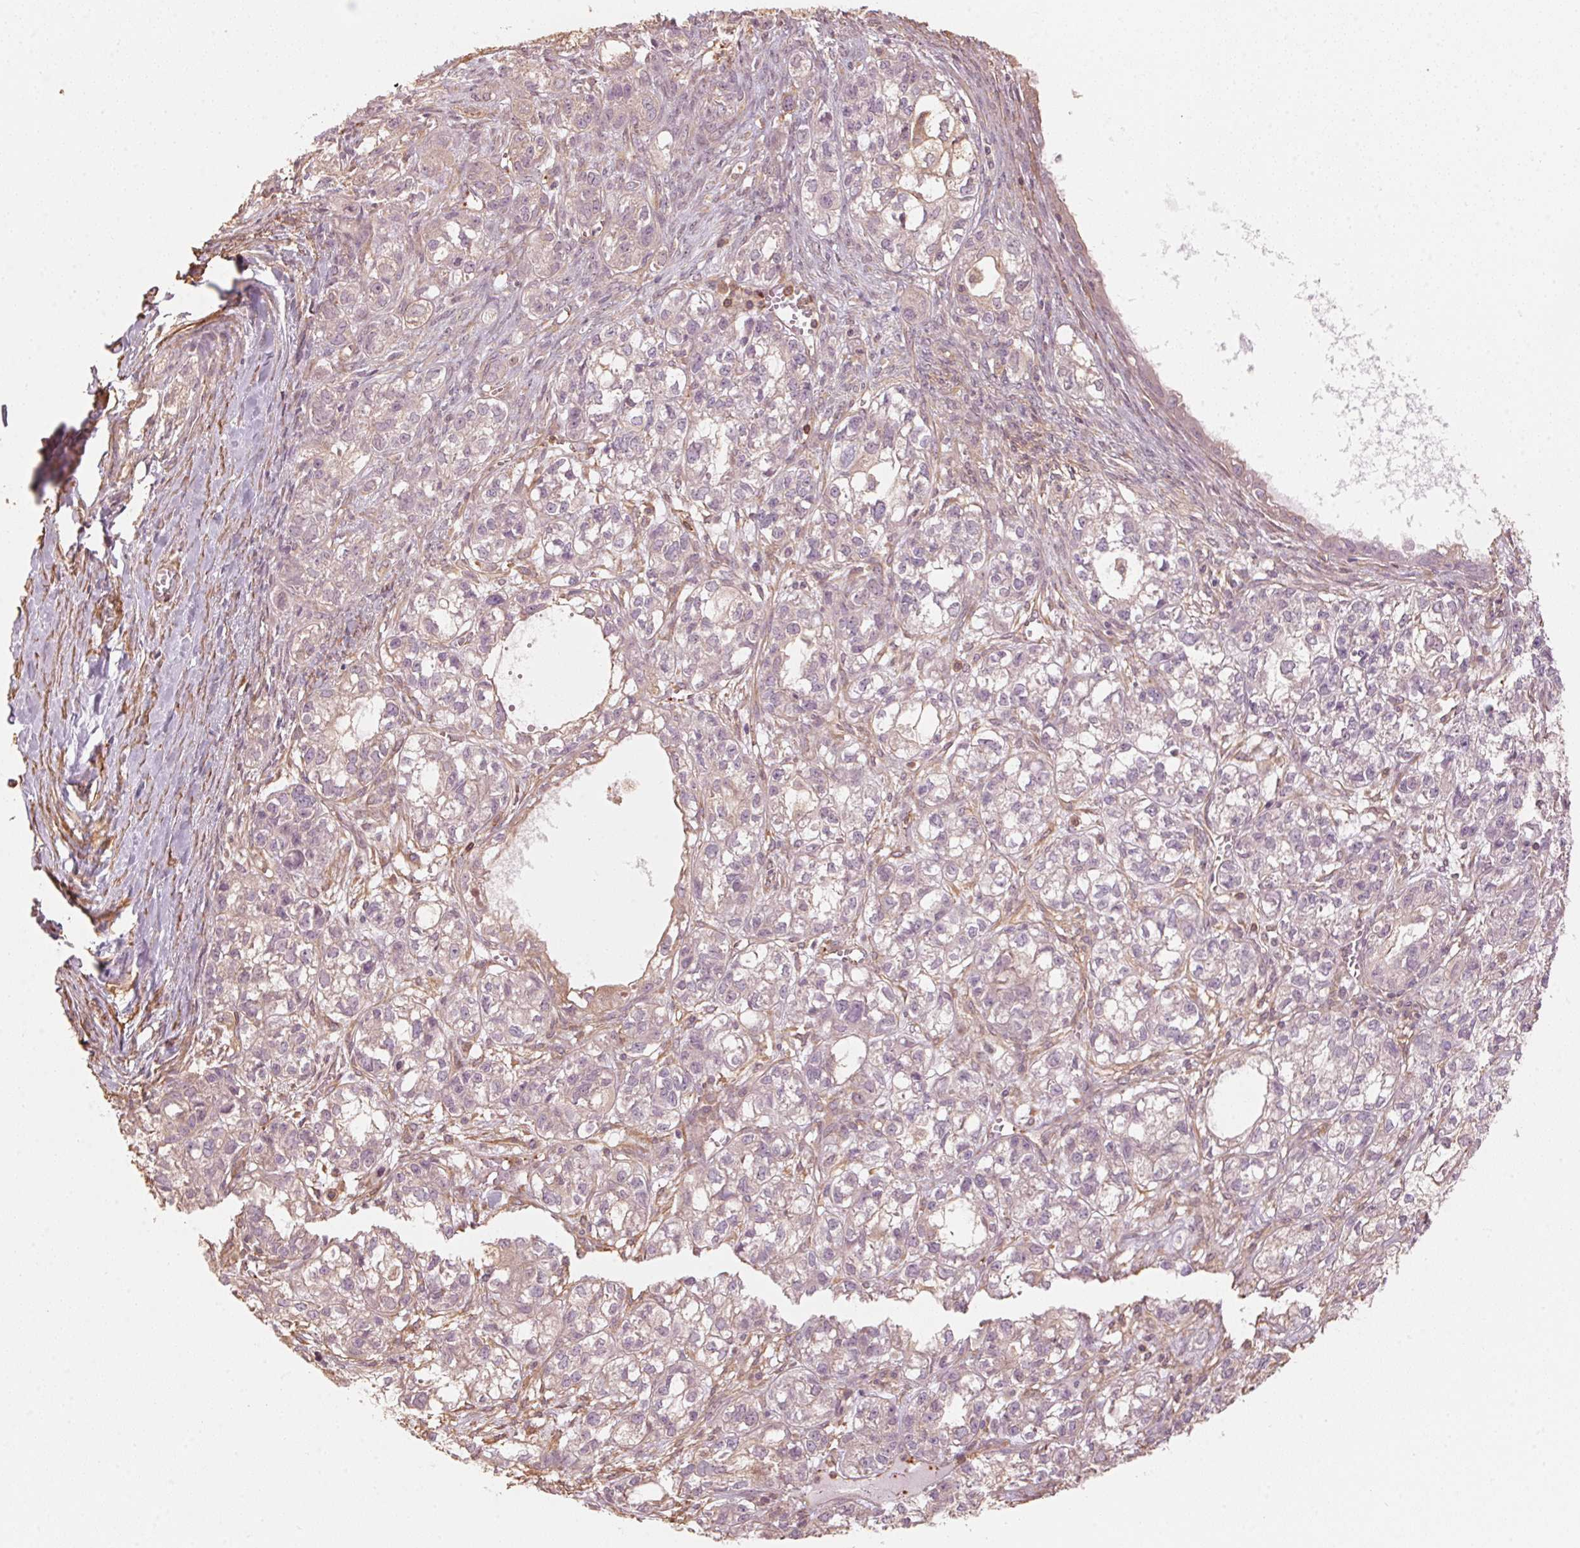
{"staining": {"intensity": "negative", "quantity": "none", "location": "none"}, "tissue": "ovarian cancer", "cell_type": "Tumor cells", "image_type": "cancer", "snomed": [{"axis": "morphology", "description": "Carcinoma, endometroid"}, {"axis": "topography", "description": "Ovary"}], "caption": "This is an immunohistochemistry photomicrograph of human ovarian cancer. There is no expression in tumor cells.", "gene": "QDPR", "patient": {"sex": "female", "age": 64}}